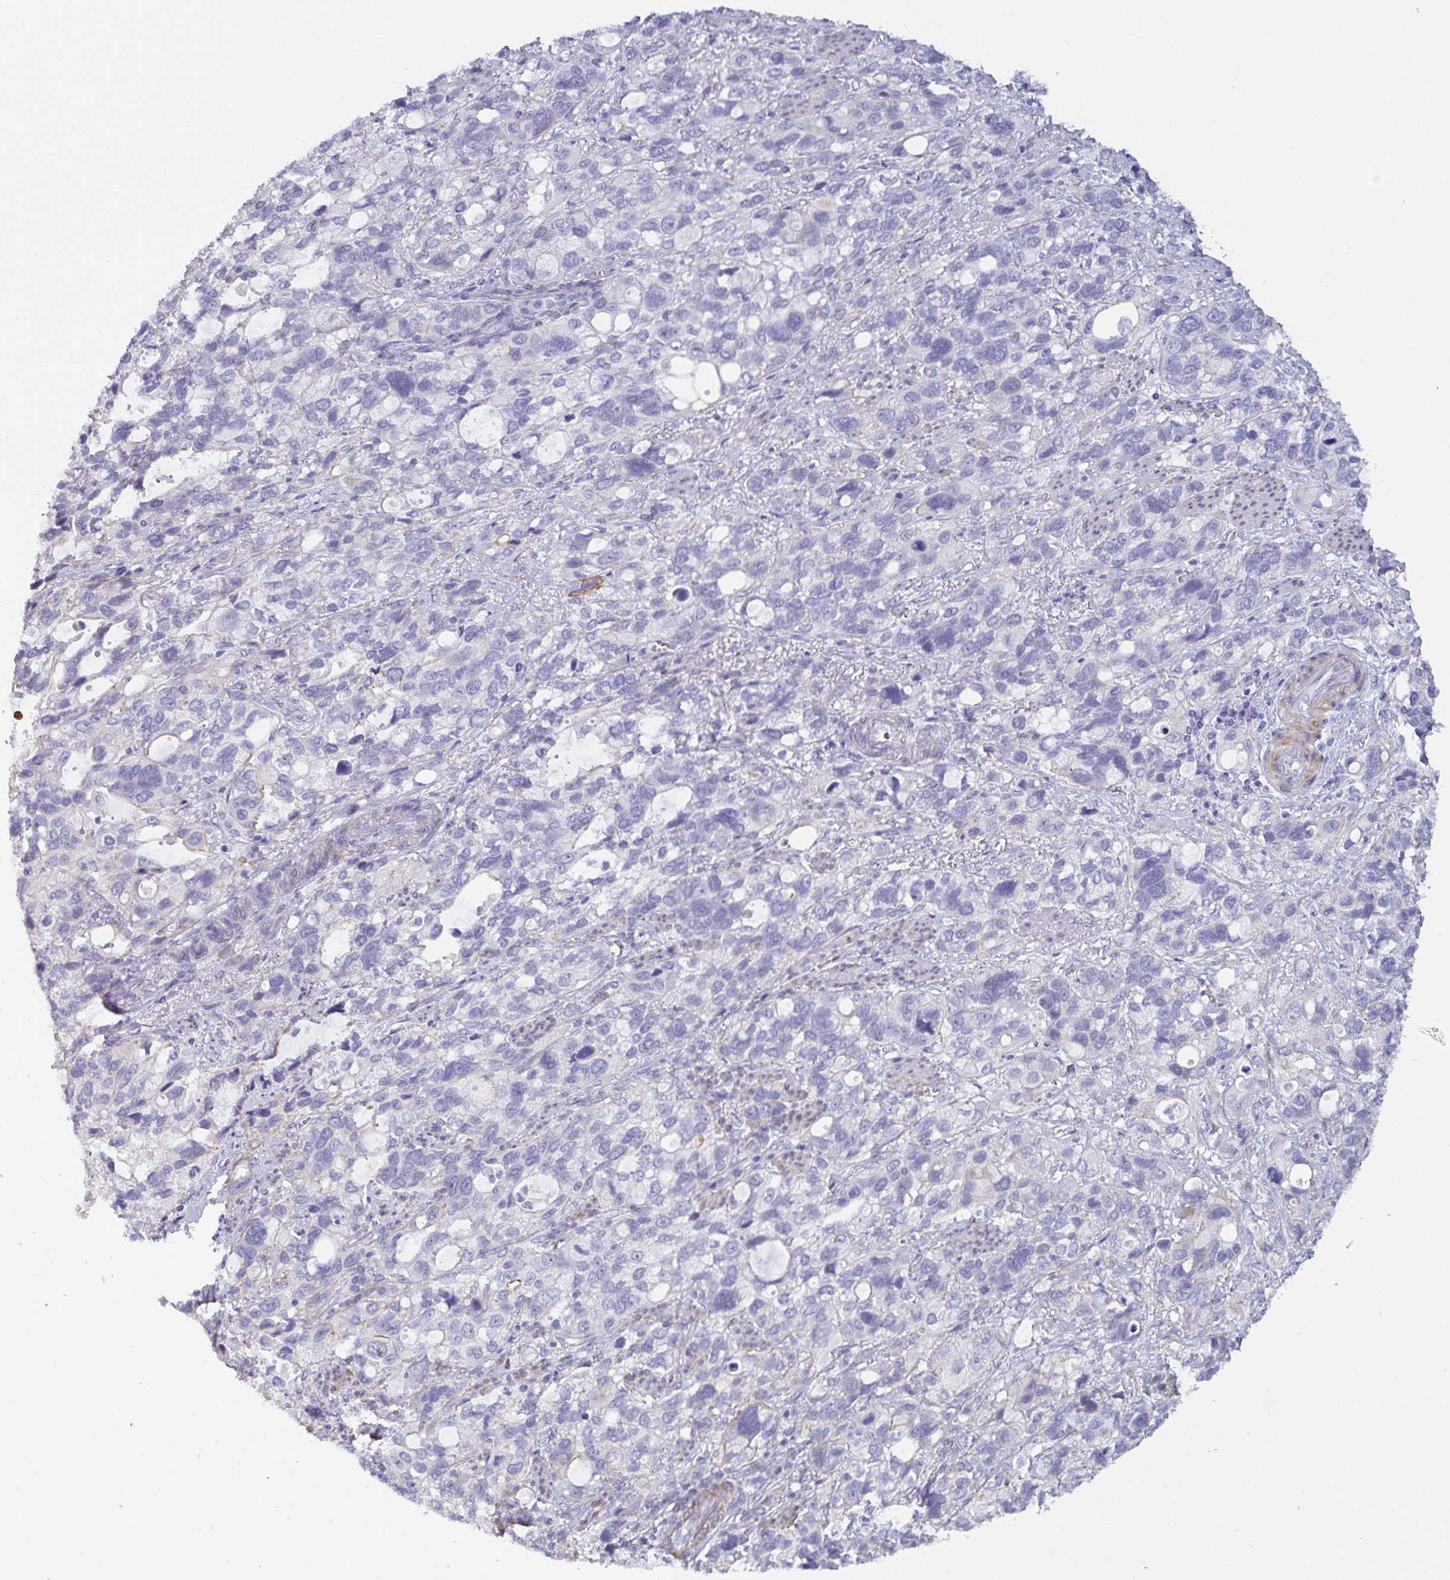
{"staining": {"intensity": "negative", "quantity": "none", "location": "none"}, "tissue": "stomach cancer", "cell_type": "Tumor cells", "image_type": "cancer", "snomed": [{"axis": "morphology", "description": "Adenocarcinoma, NOS"}, {"axis": "topography", "description": "Stomach, upper"}], "caption": "Adenocarcinoma (stomach) was stained to show a protein in brown. There is no significant staining in tumor cells.", "gene": "OR5P3", "patient": {"sex": "female", "age": 81}}